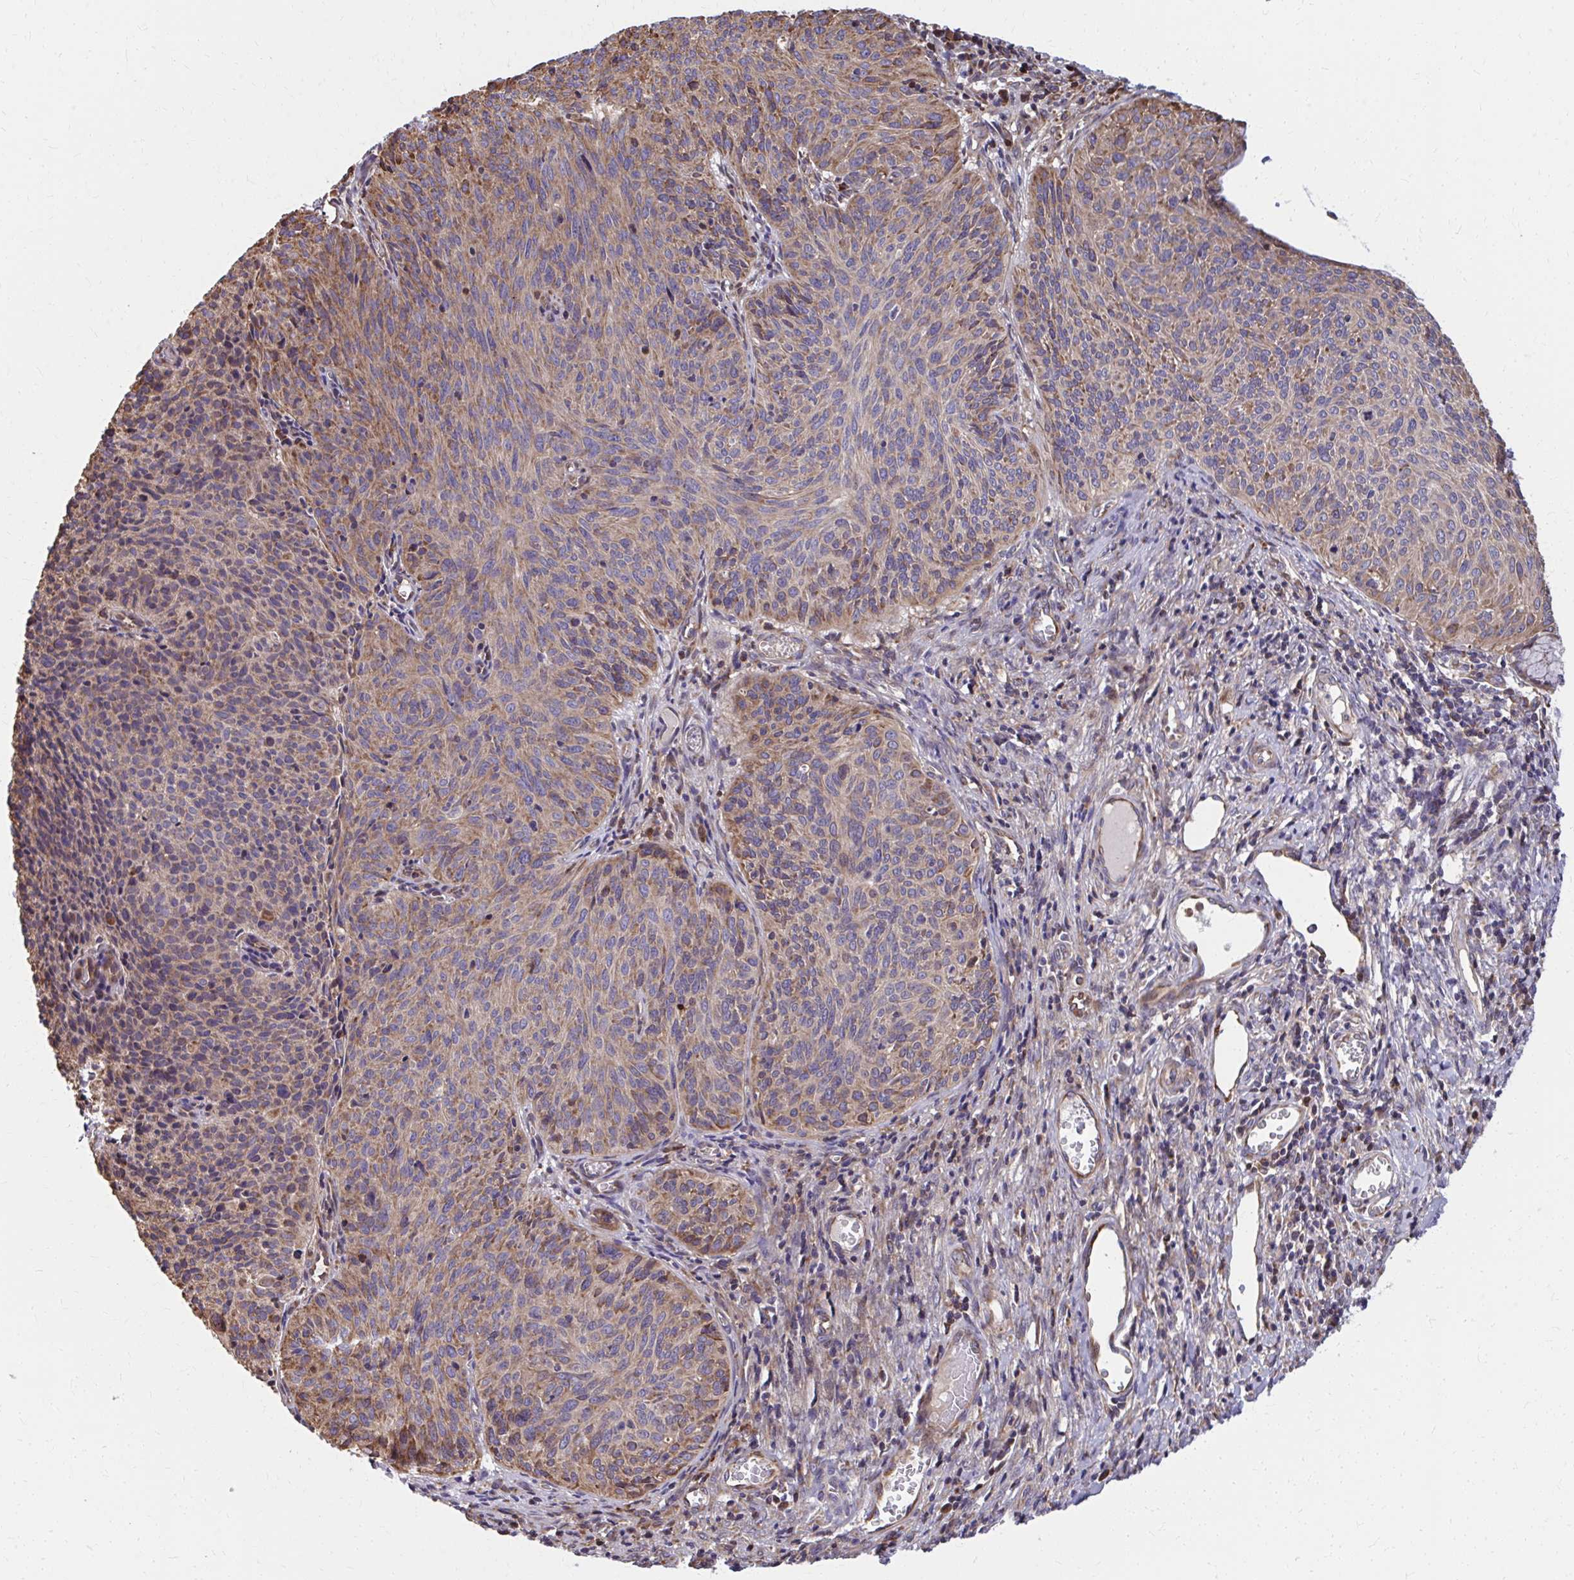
{"staining": {"intensity": "moderate", "quantity": "<25%", "location": "cytoplasmic/membranous"}, "tissue": "cervical cancer", "cell_type": "Tumor cells", "image_type": "cancer", "snomed": [{"axis": "morphology", "description": "Squamous cell carcinoma, NOS"}, {"axis": "topography", "description": "Cervix"}], "caption": "Cervical cancer stained for a protein (brown) reveals moderate cytoplasmic/membranous positive positivity in approximately <25% of tumor cells.", "gene": "ZNF778", "patient": {"sex": "female", "age": 49}}